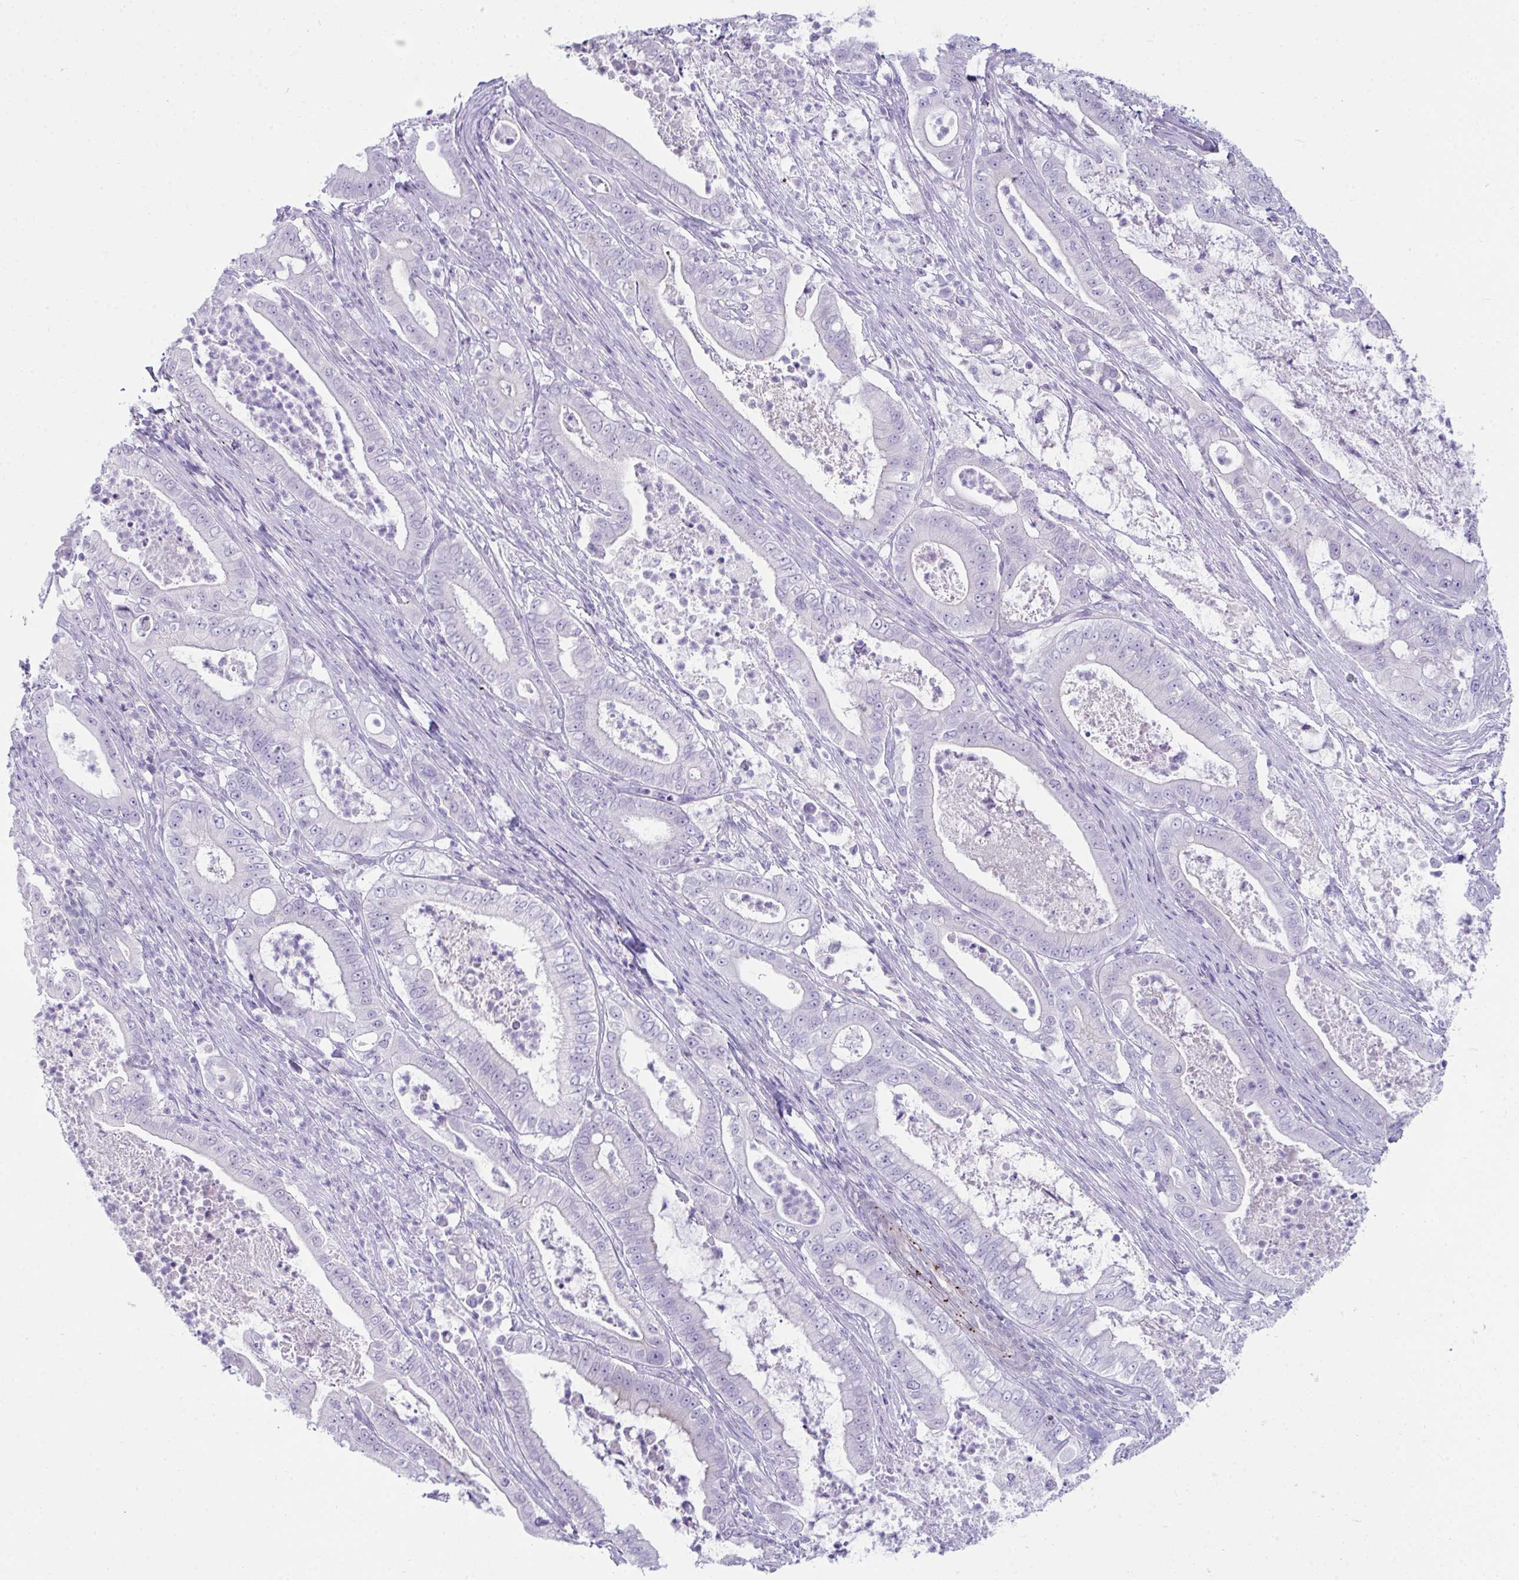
{"staining": {"intensity": "negative", "quantity": "none", "location": "none"}, "tissue": "pancreatic cancer", "cell_type": "Tumor cells", "image_type": "cancer", "snomed": [{"axis": "morphology", "description": "Adenocarcinoma, NOS"}, {"axis": "topography", "description": "Pancreas"}], "caption": "An immunohistochemistry image of pancreatic cancer is shown. There is no staining in tumor cells of pancreatic cancer.", "gene": "UBL3", "patient": {"sex": "male", "age": 71}}